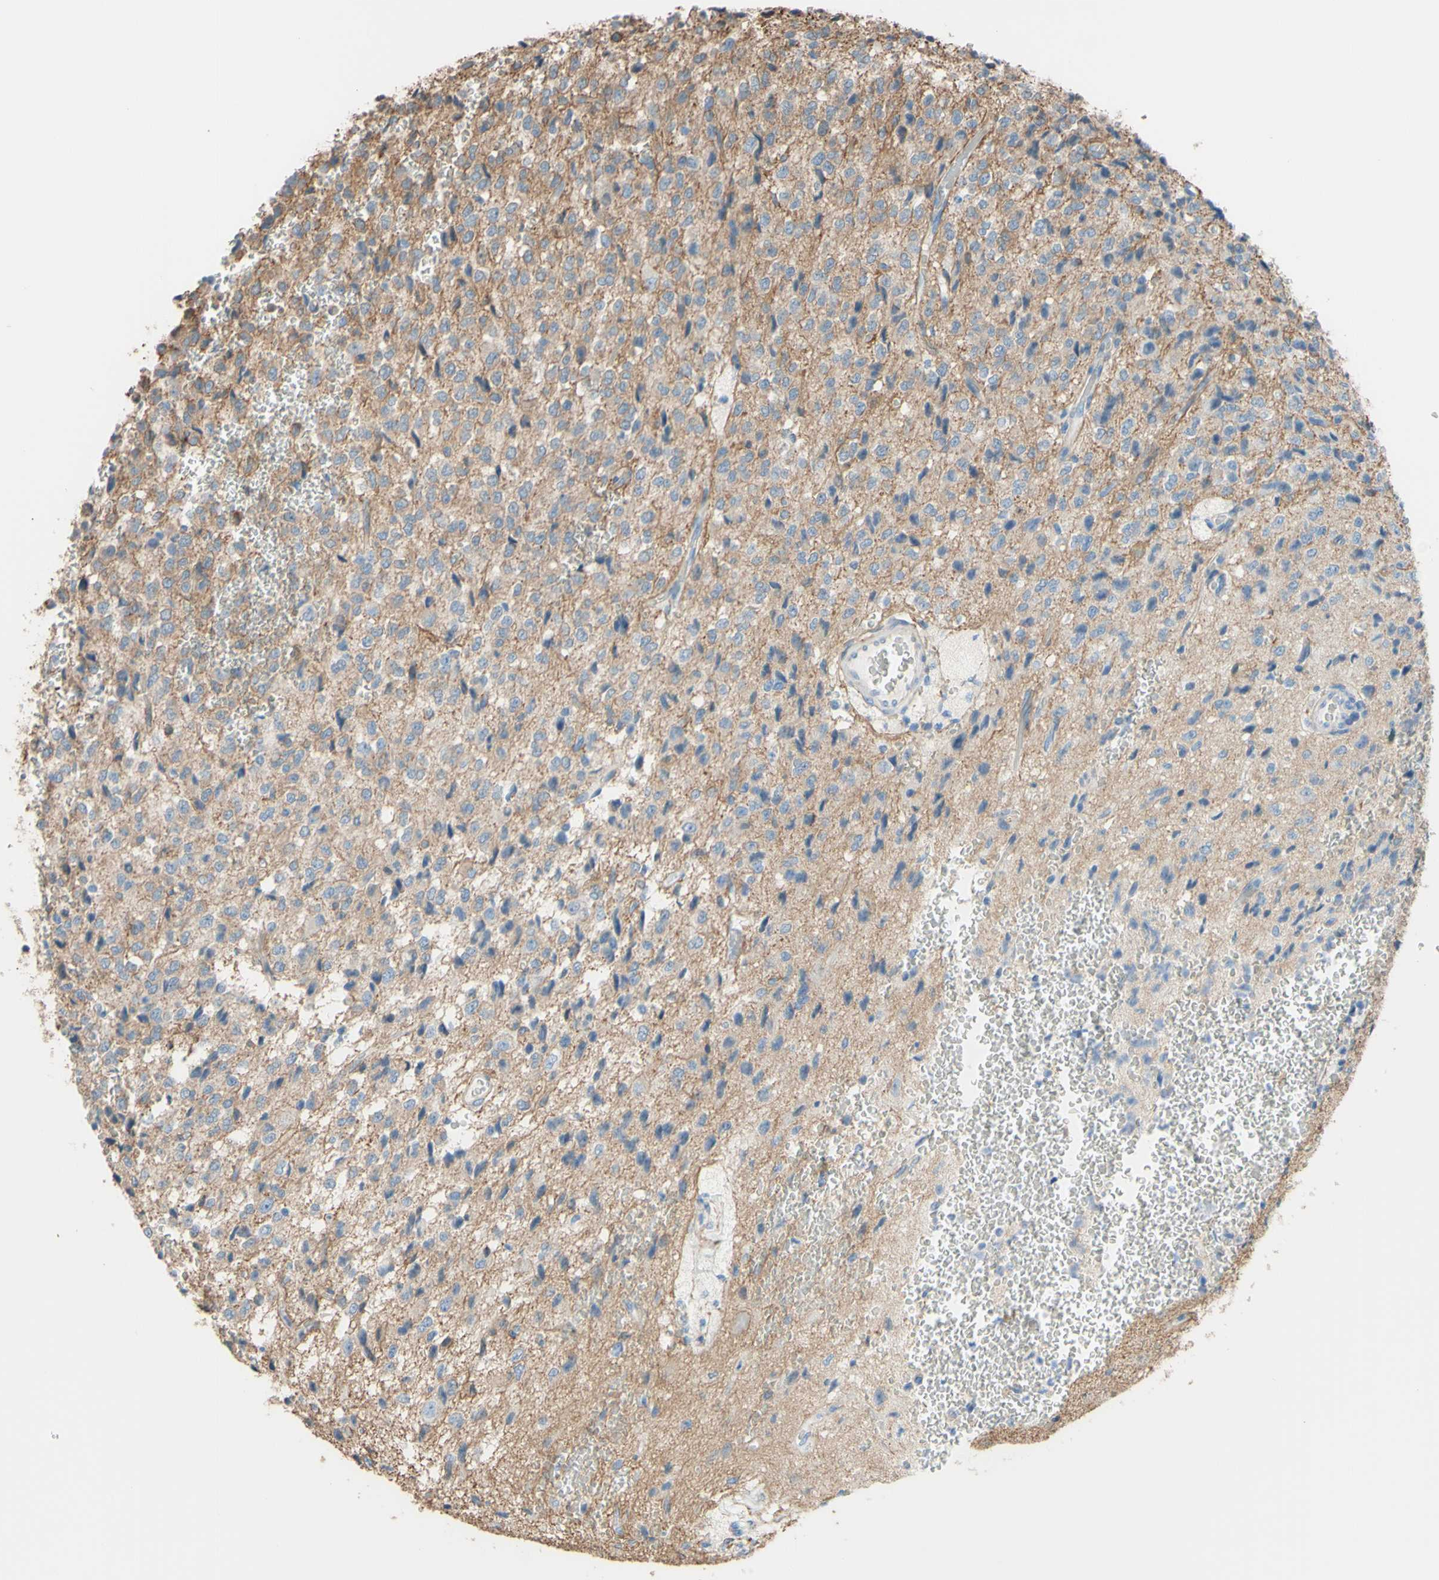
{"staining": {"intensity": "negative", "quantity": "none", "location": "none"}, "tissue": "glioma", "cell_type": "Tumor cells", "image_type": "cancer", "snomed": [{"axis": "morphology", "description": "Glioma, malignant, High grade"}, {"axis": "topography", "description": "pancreas cauda"}], "caption": "This is an IHC photomicrograph of human glioma. There is no expression in tumor cells.", "gene": "ADD1", "patient": {"sex": "male", "age": 60}}